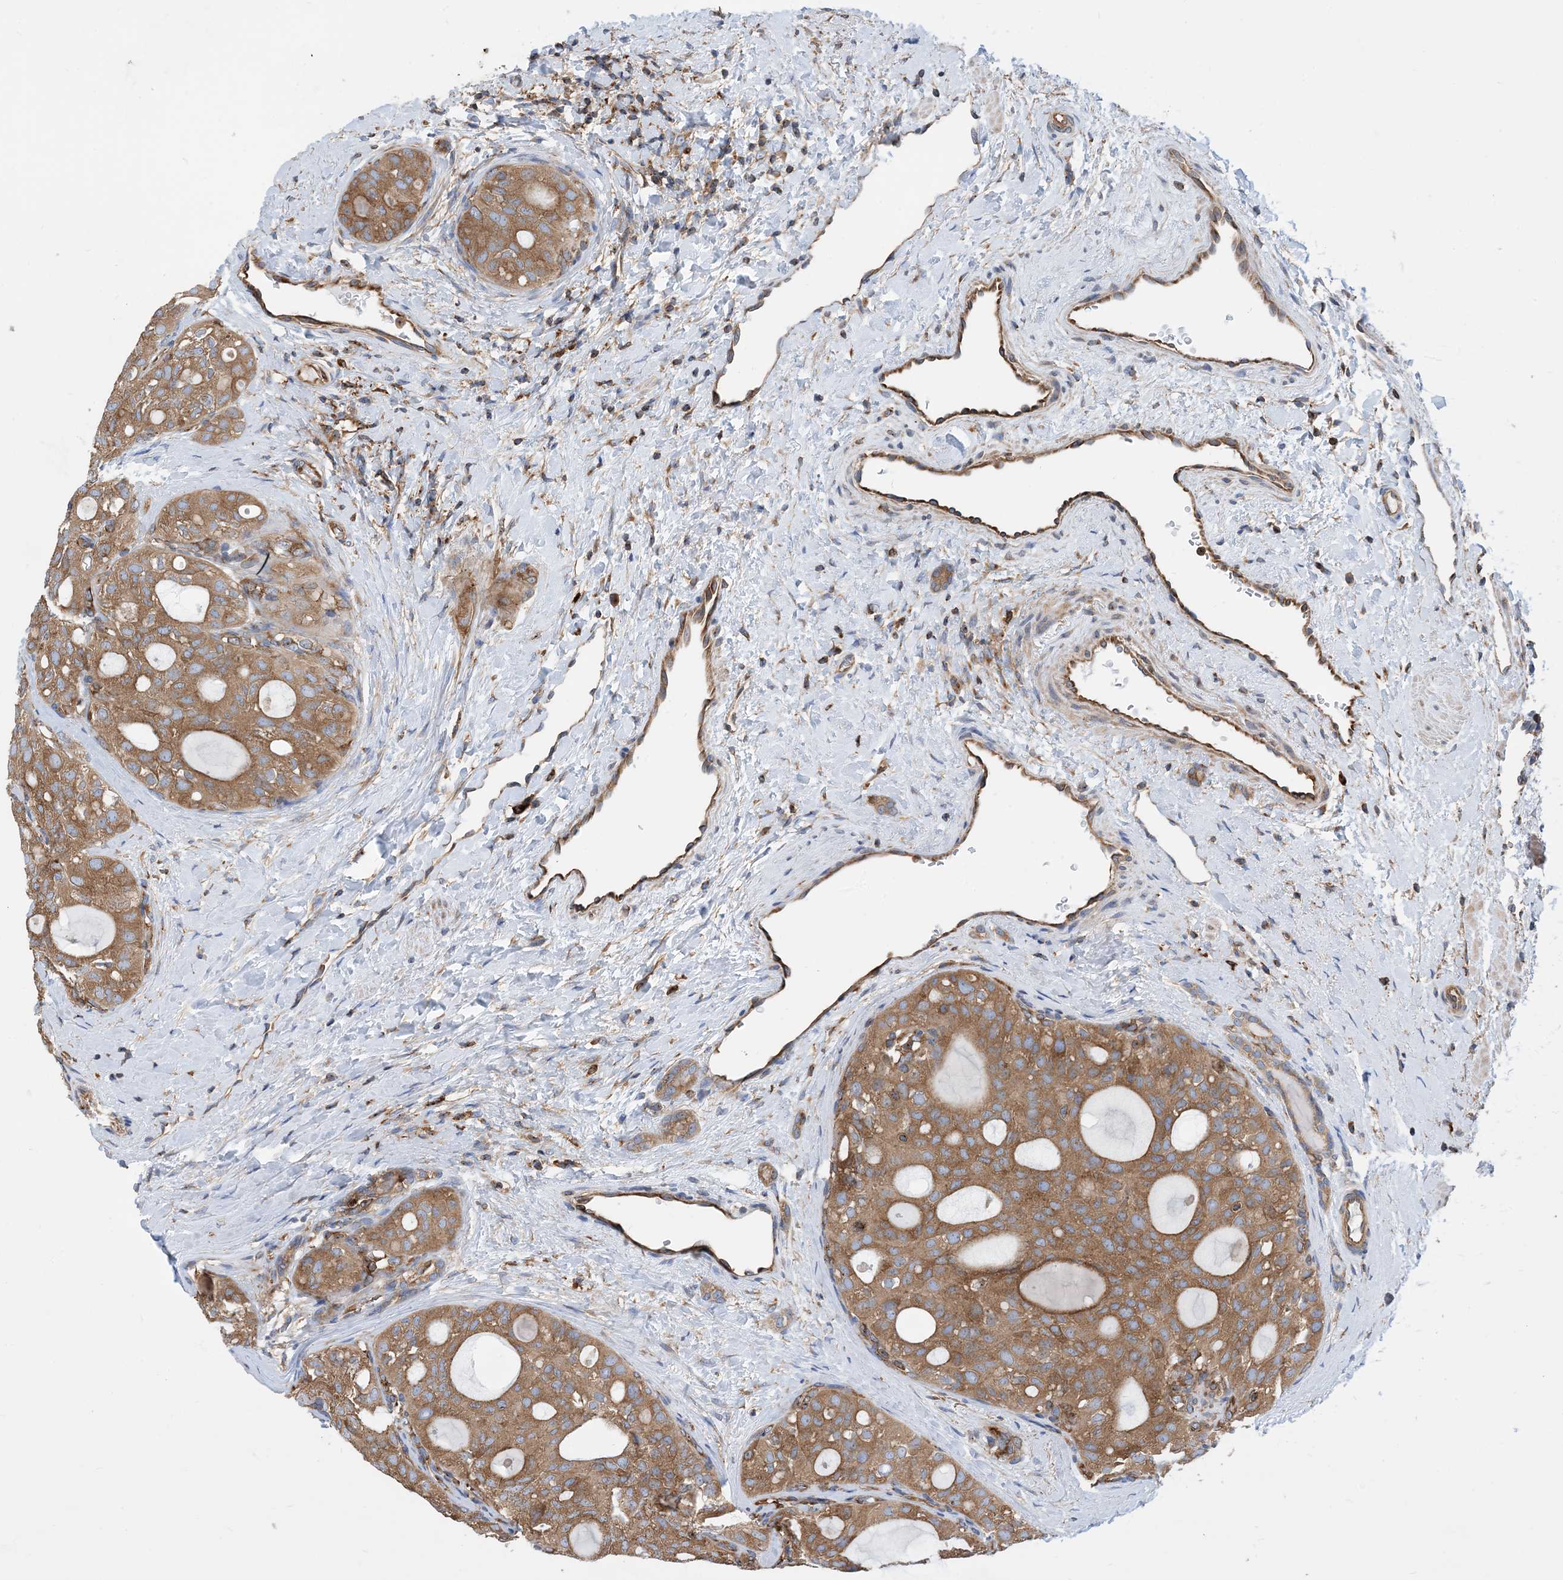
{"staining": {"intensity": "moderate", "quantity": ">75%", "location": "cytoplasmic/membranous"}, "tissue": "thyroid cancer", "cell_type": "Tumor cells", "image_type": "cancer", "snomed": [{"axis": "morphology", "description": "Follicular adenoma carcinoma, NOS"}, {"axis": "topography", "description": "Thyroid gland"}], "caption": "Moderate cytoplasmic/membranous expression is present in about >75% of tumor cells in thyroid cancer.", "gene": "DYNC1LI1", "patient": {"sex": "male", "age": 75}}